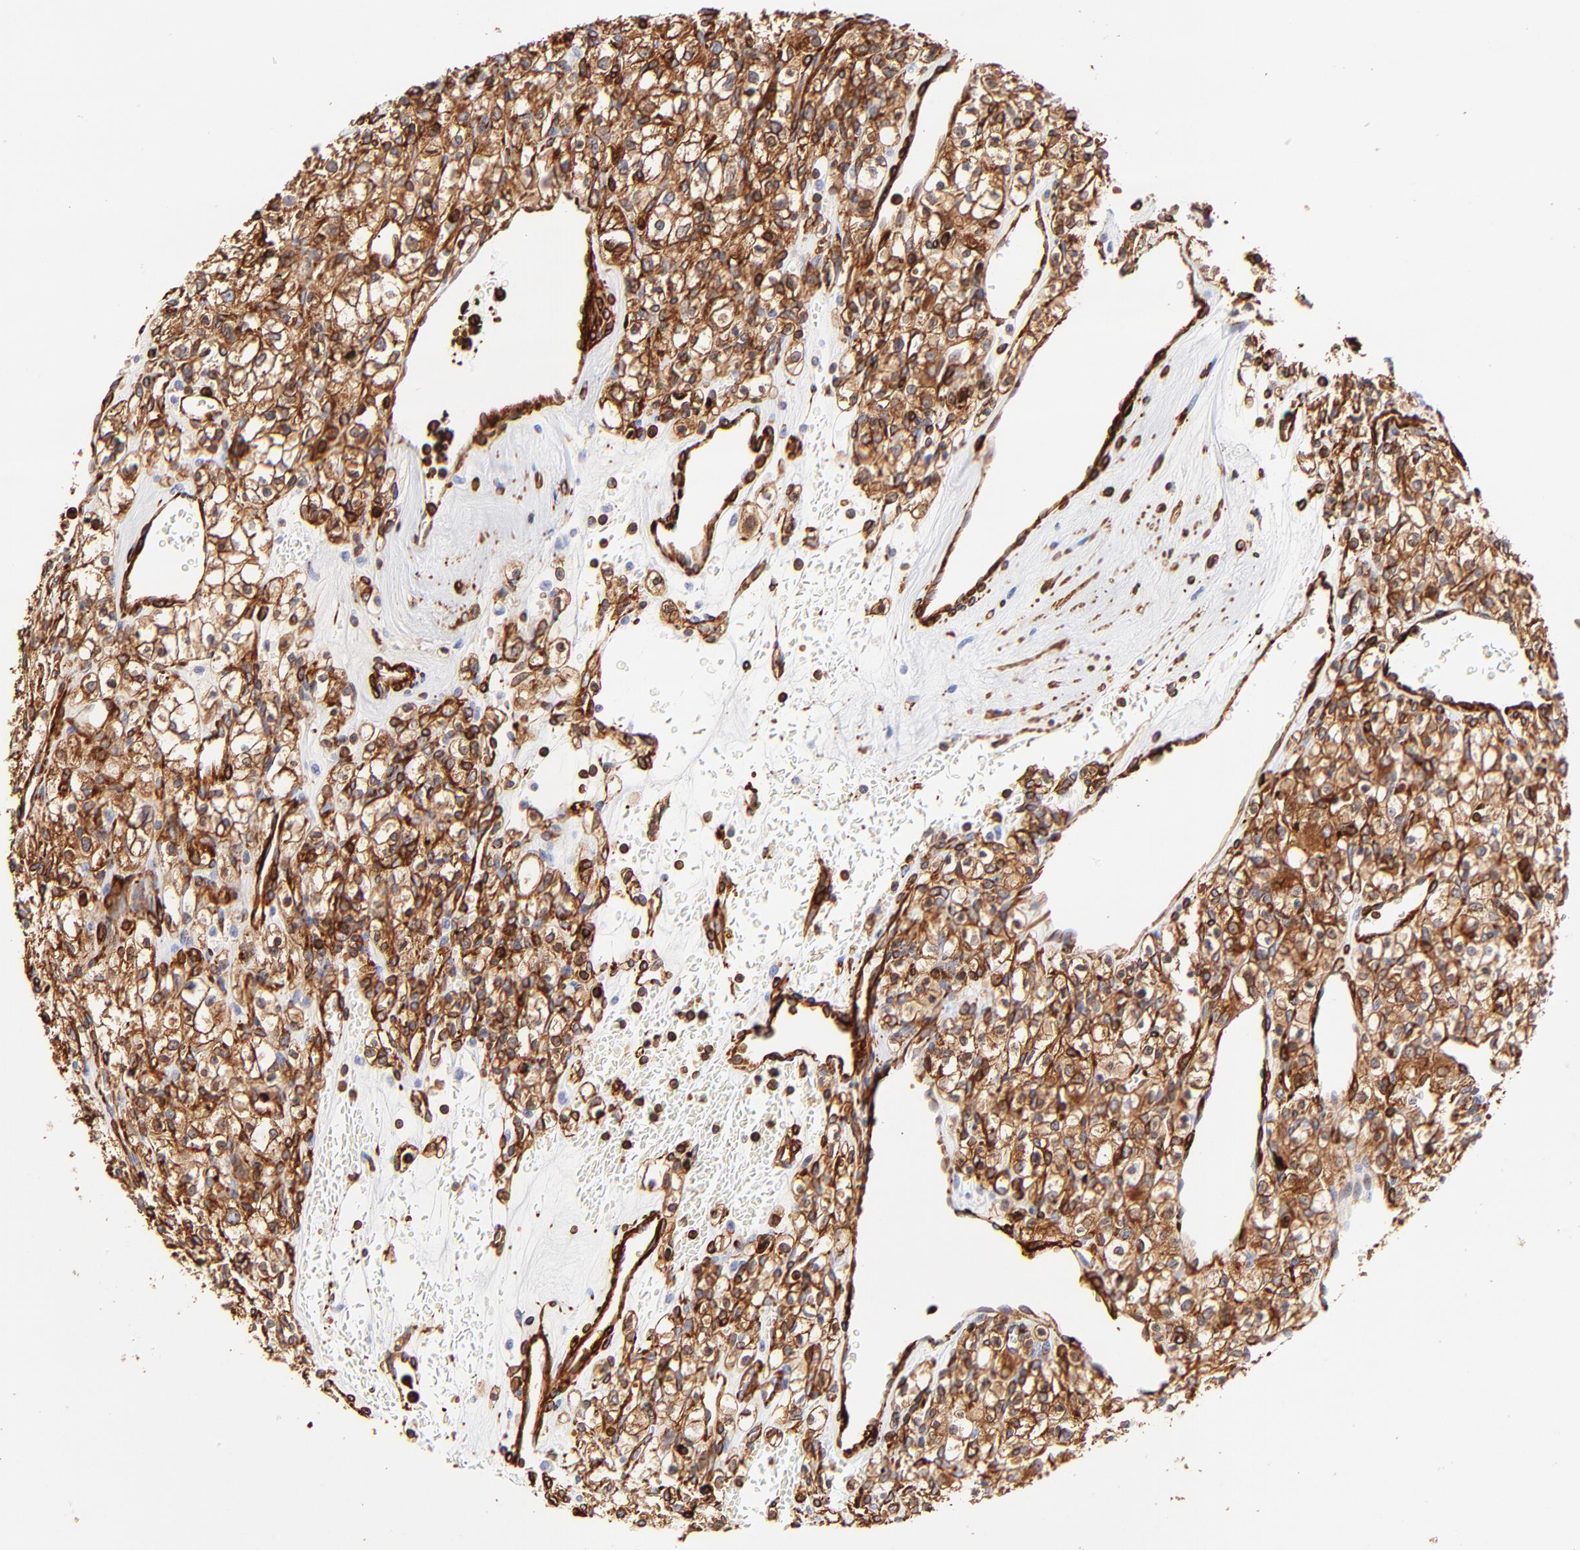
{"staining": {"intensity": "strong", "quantity": ">75%", "location": "cytoplasmic/membranous"}, "tissue": "renal cancer", "cell_type": "Tumor cells", "image_type": "cancer", "snomed": [{"axis": "morphology", "description": "Adenocarcinoma, NOS"}, {"axis": "topography", "description": "Kidney"}], "caption": "This is an image of immunohistochemistry (IHC) staining of adenocarcinoma (renal), which shows strong staining in the cytoplasmic/membranous of tumor cells.", "gene": "FLNA", "patient": {"sex": "female", "age": 62}}